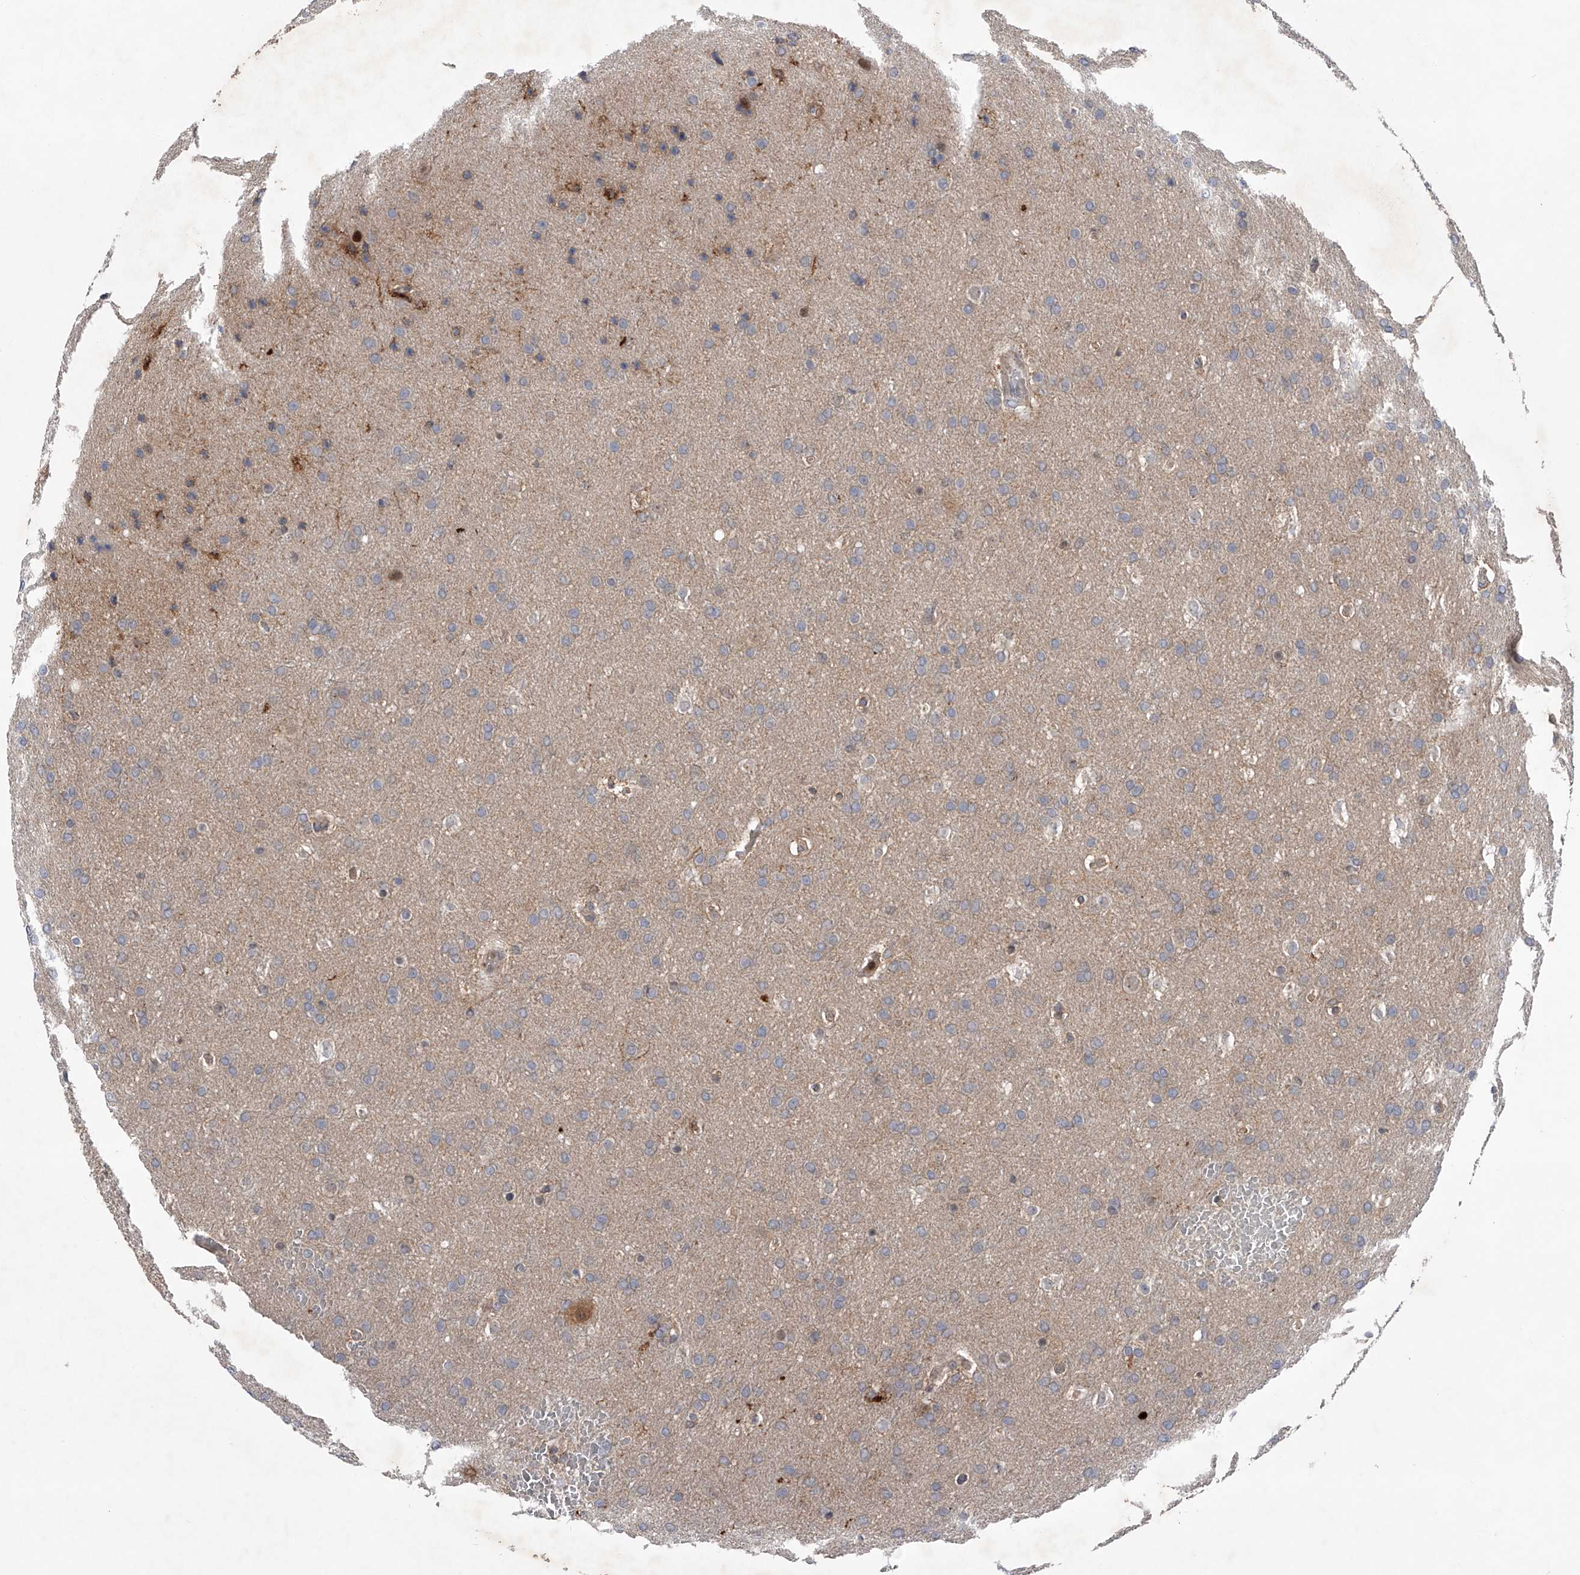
{"staining": {"intensity": "negative", "quantity": "none", "location": "none"}, "tissue": "glioma", "cell_type": "Tumor cells", "image_type": "cancer", "snomed": [{"axis": "morphology", "description": "Glioma, malignant, Low grade"}, {"axis": "topography", "description": "Brain"}], "caption": "DAB immunohistochemical staining of human malignant glioma (low-grade) demonstrates no significant positivity in tumor cells.", "gene": "RWDD2A", "patient": {"sex": "female", "age": 37}}